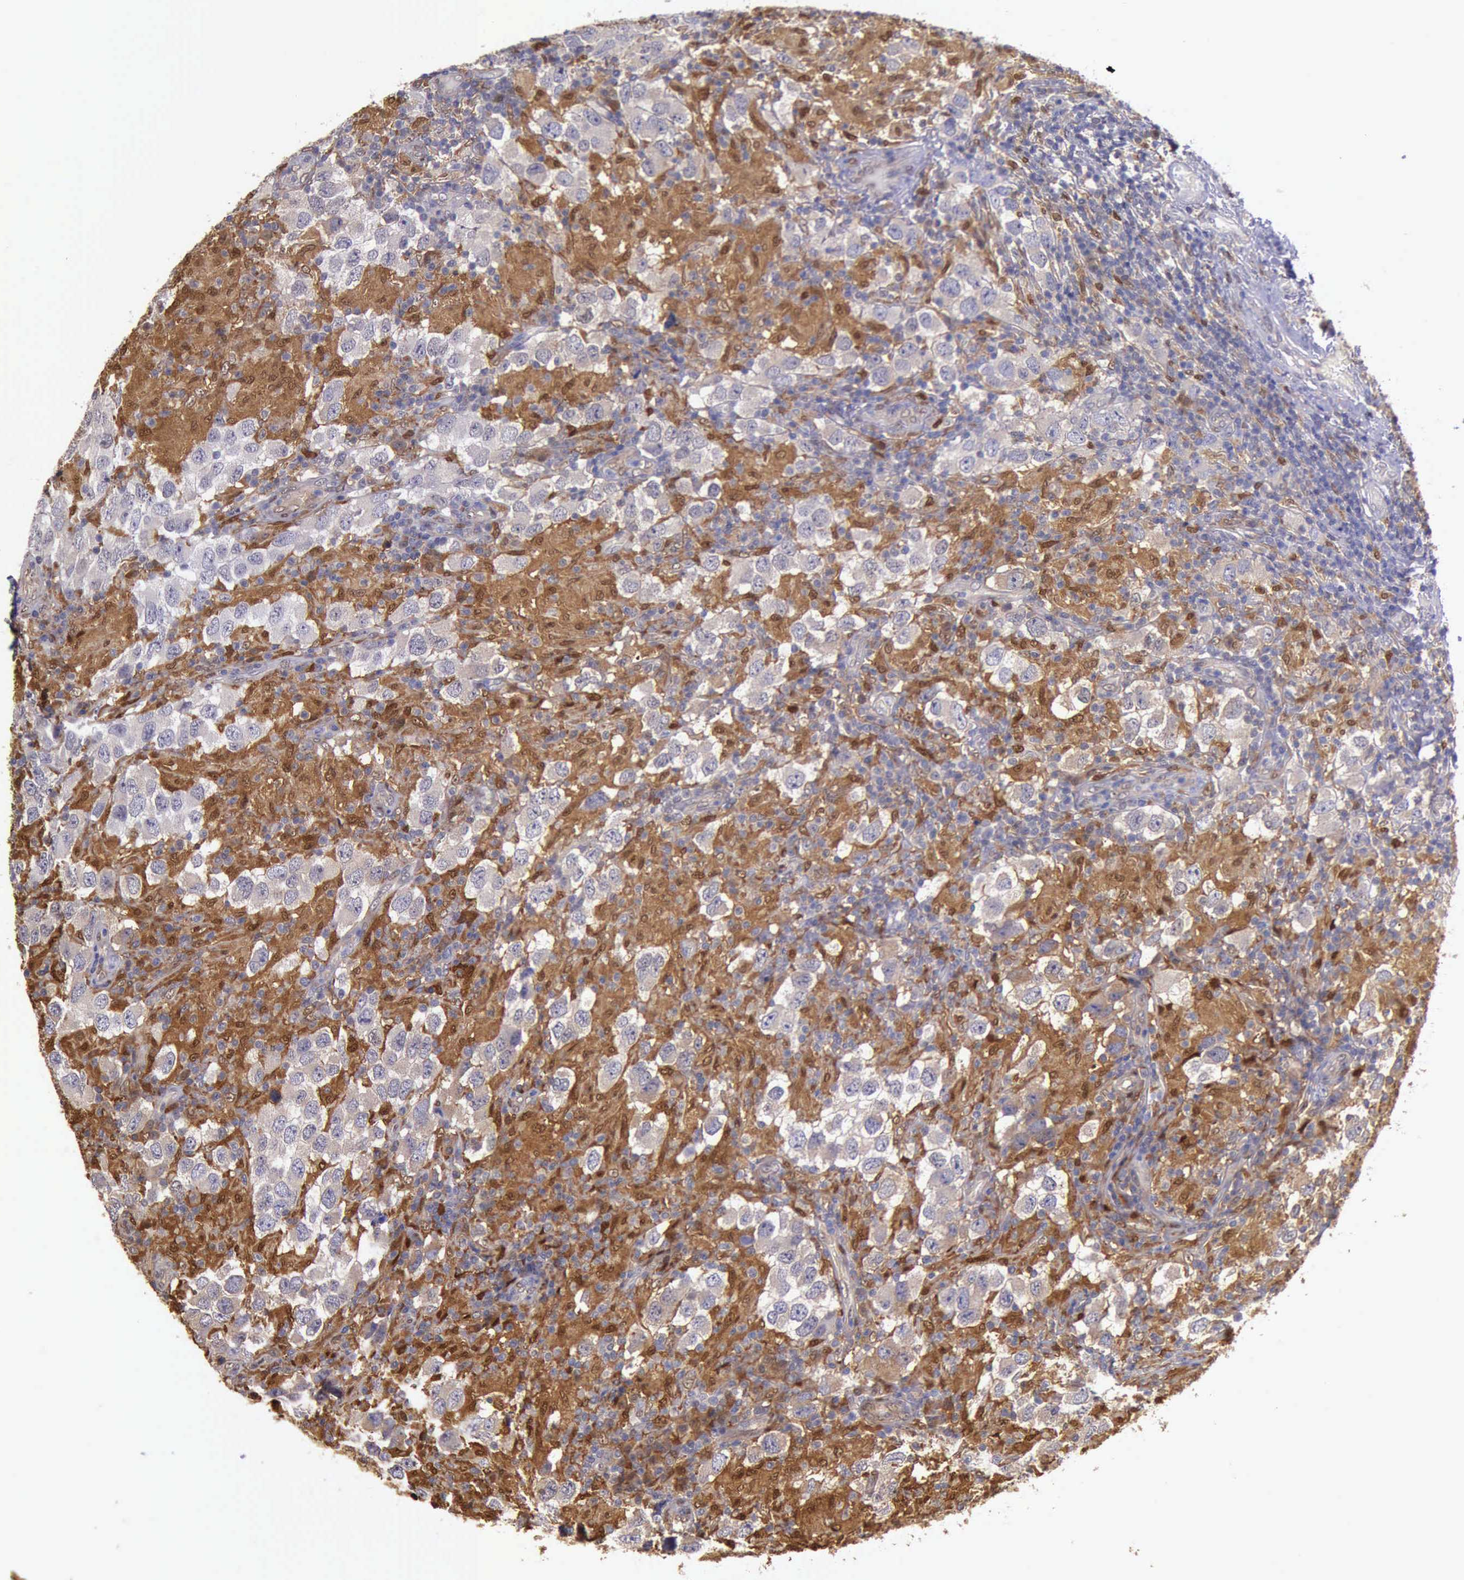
{"staining": {"intensity": "moderate", "quantity": "25%-75%", "location": "cytoplasmic/membranous,nuclear"}, "tissue": "testis cancer", "cell_type": "Tumor cells", "image_type": "cancer", "snomed": [{"axis": "morphology", "description": "Carcinoma, Embryonal, NOS"}, {"axis": "topography", "description": "Testis"}], "caption": "Protein staining displays moderate cytoplasmic/membranous and nuclear positivity in approximately 25%-75% of tumor cells in testis cancer. Ihc stains the protein in brown and the nuclei are stained blue.", "gene": "TYMP", "patient": {"sex": "male", "age": 21}}